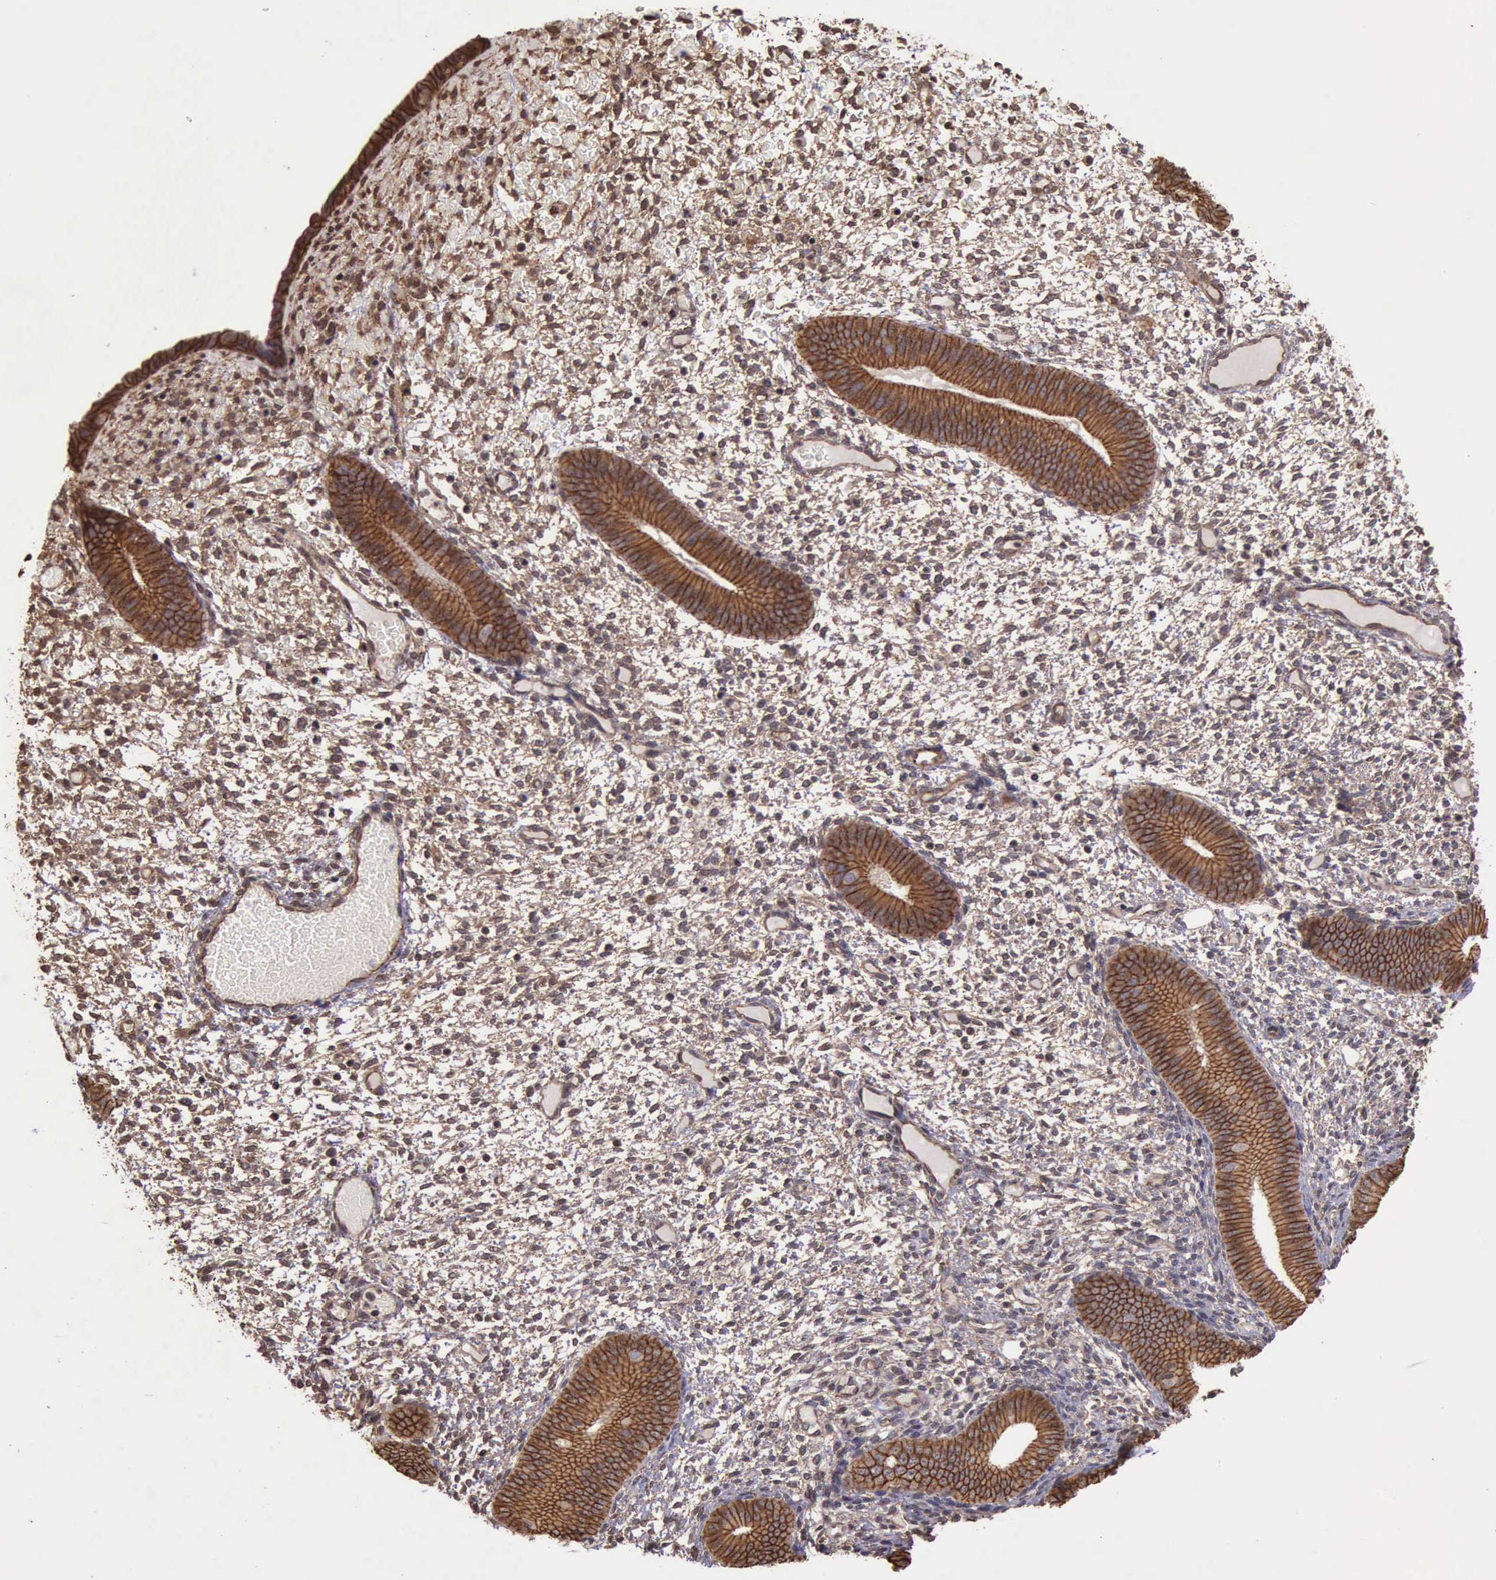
{"staining": {"intensity": "weak", "quantity": ">75%", "location": "cytoplasmic/membranous"}, "tissue": "endometrium", "cell_type": "Cells in endometrial stroma", "image_type": "normal", "snomed": [{"axis": "morphology", "description": "Normal tissue, NOS"}, {"axis": "topography", "description": "Endometrium"}], "caption": "Immunohistochemical staining of unremarkable human endometrium demonstrates weak cytoplasmic/membranous protein positivity in approximately >75% of cells in endometrial stroma. The protein of interest is stained brown, and the nuclei are stained in blue (DAB (3,3'-diaminobenzidine) IHC with brightfield microscopy, high magnification).", "gene": "CTNNB1", "patient": {"sex": "female", "age": 42}}